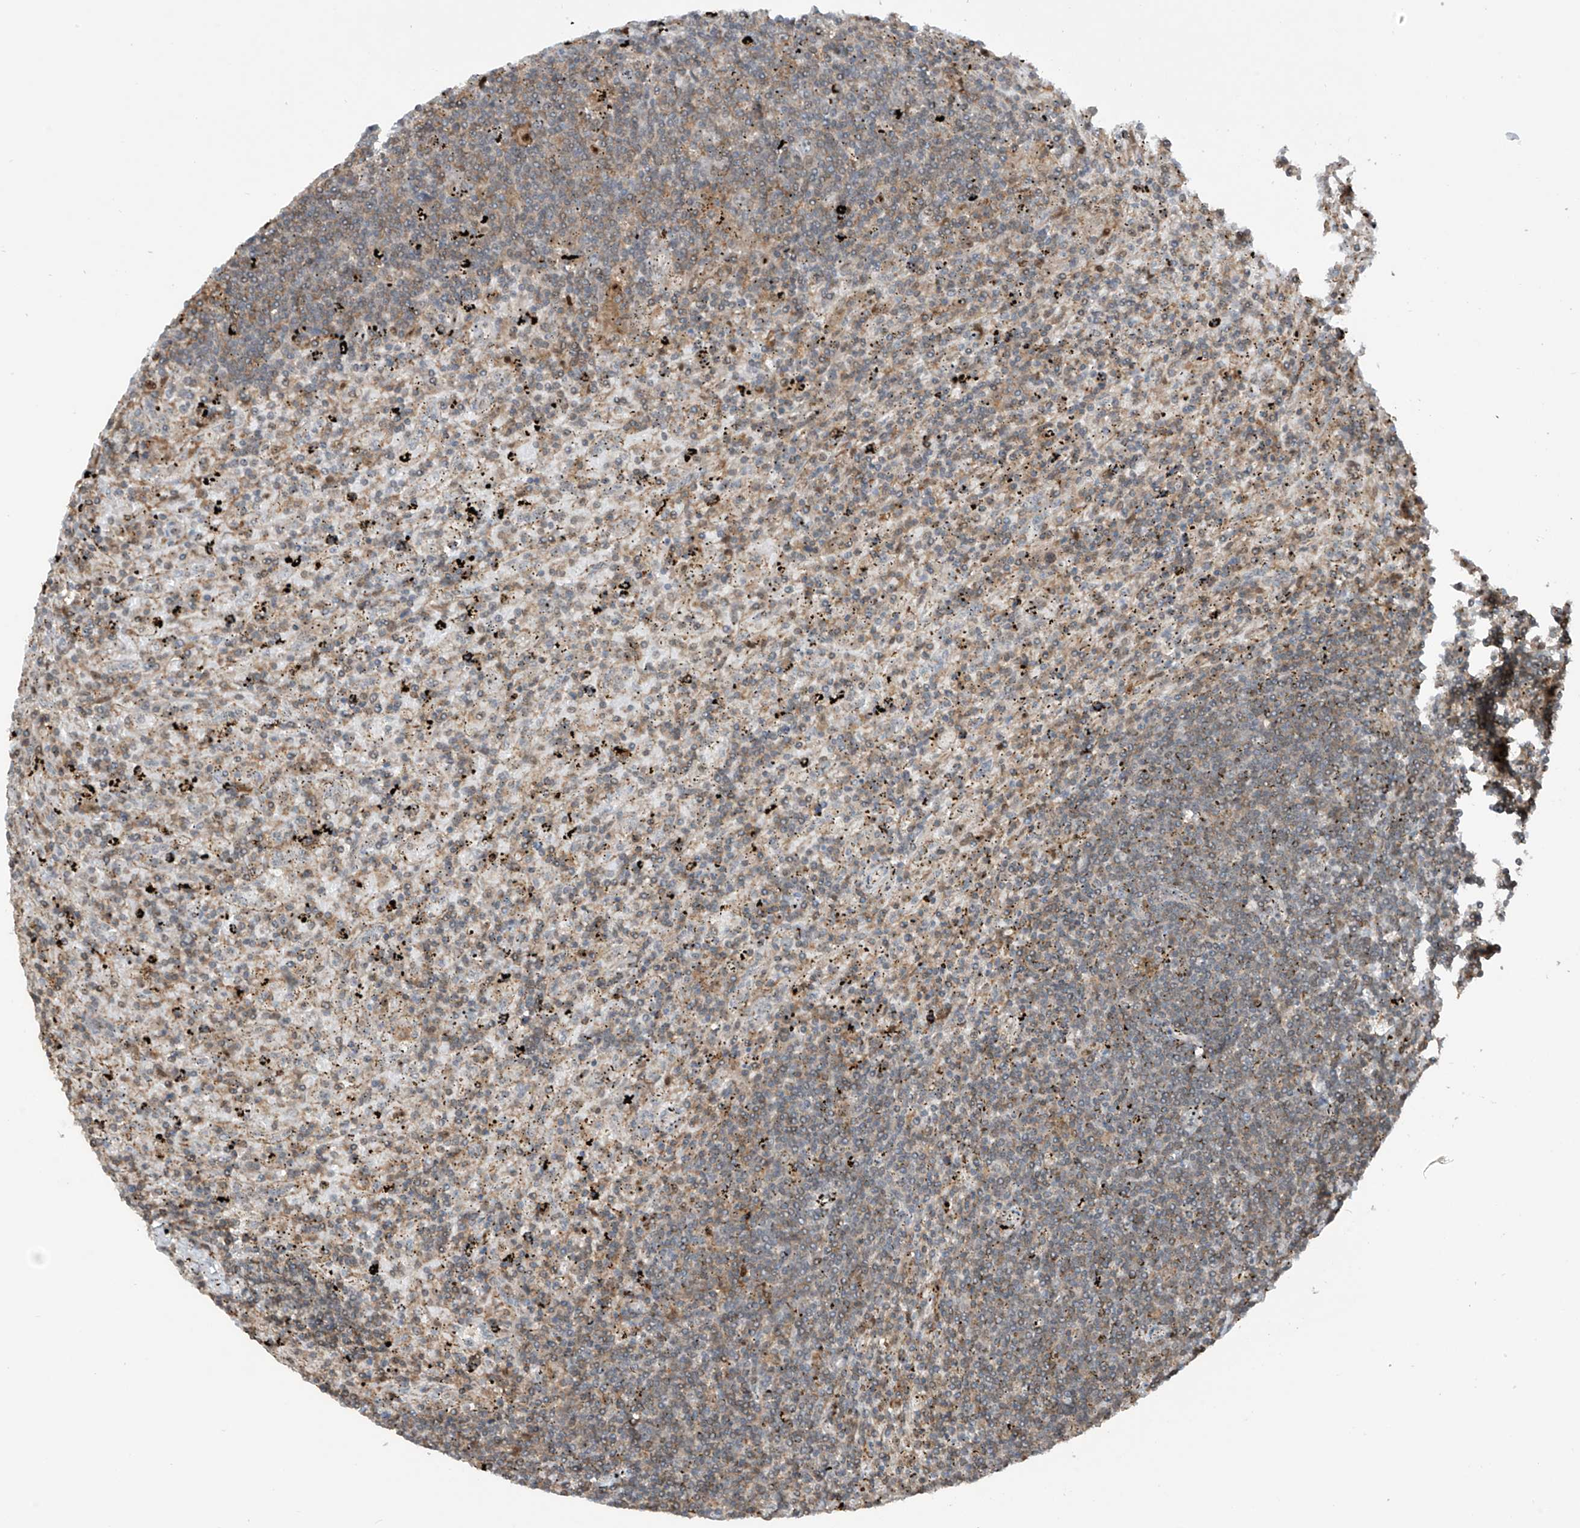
{"staining": {"intensity": "moderate", "quantity": "<25%", "location": "nuclear"}, "tissue": "lymphoma", "cell_type": "Tumor cells", "image_type": "cancer", "snomed": [{"axis": "morphology", "description": "Malignant lymphoma, non-Hodgkin's type, Low grade"}, {"axis": "topography", "description": "Spleen"}], "caption": "Low-grade malignant lymphoma, non-Hodgkin's type tissue displays moderate nuclear positivity in approximately <25% of tumor cells", "gene": "REPIN1", "patient": {"sex": "male", "age": 76}}